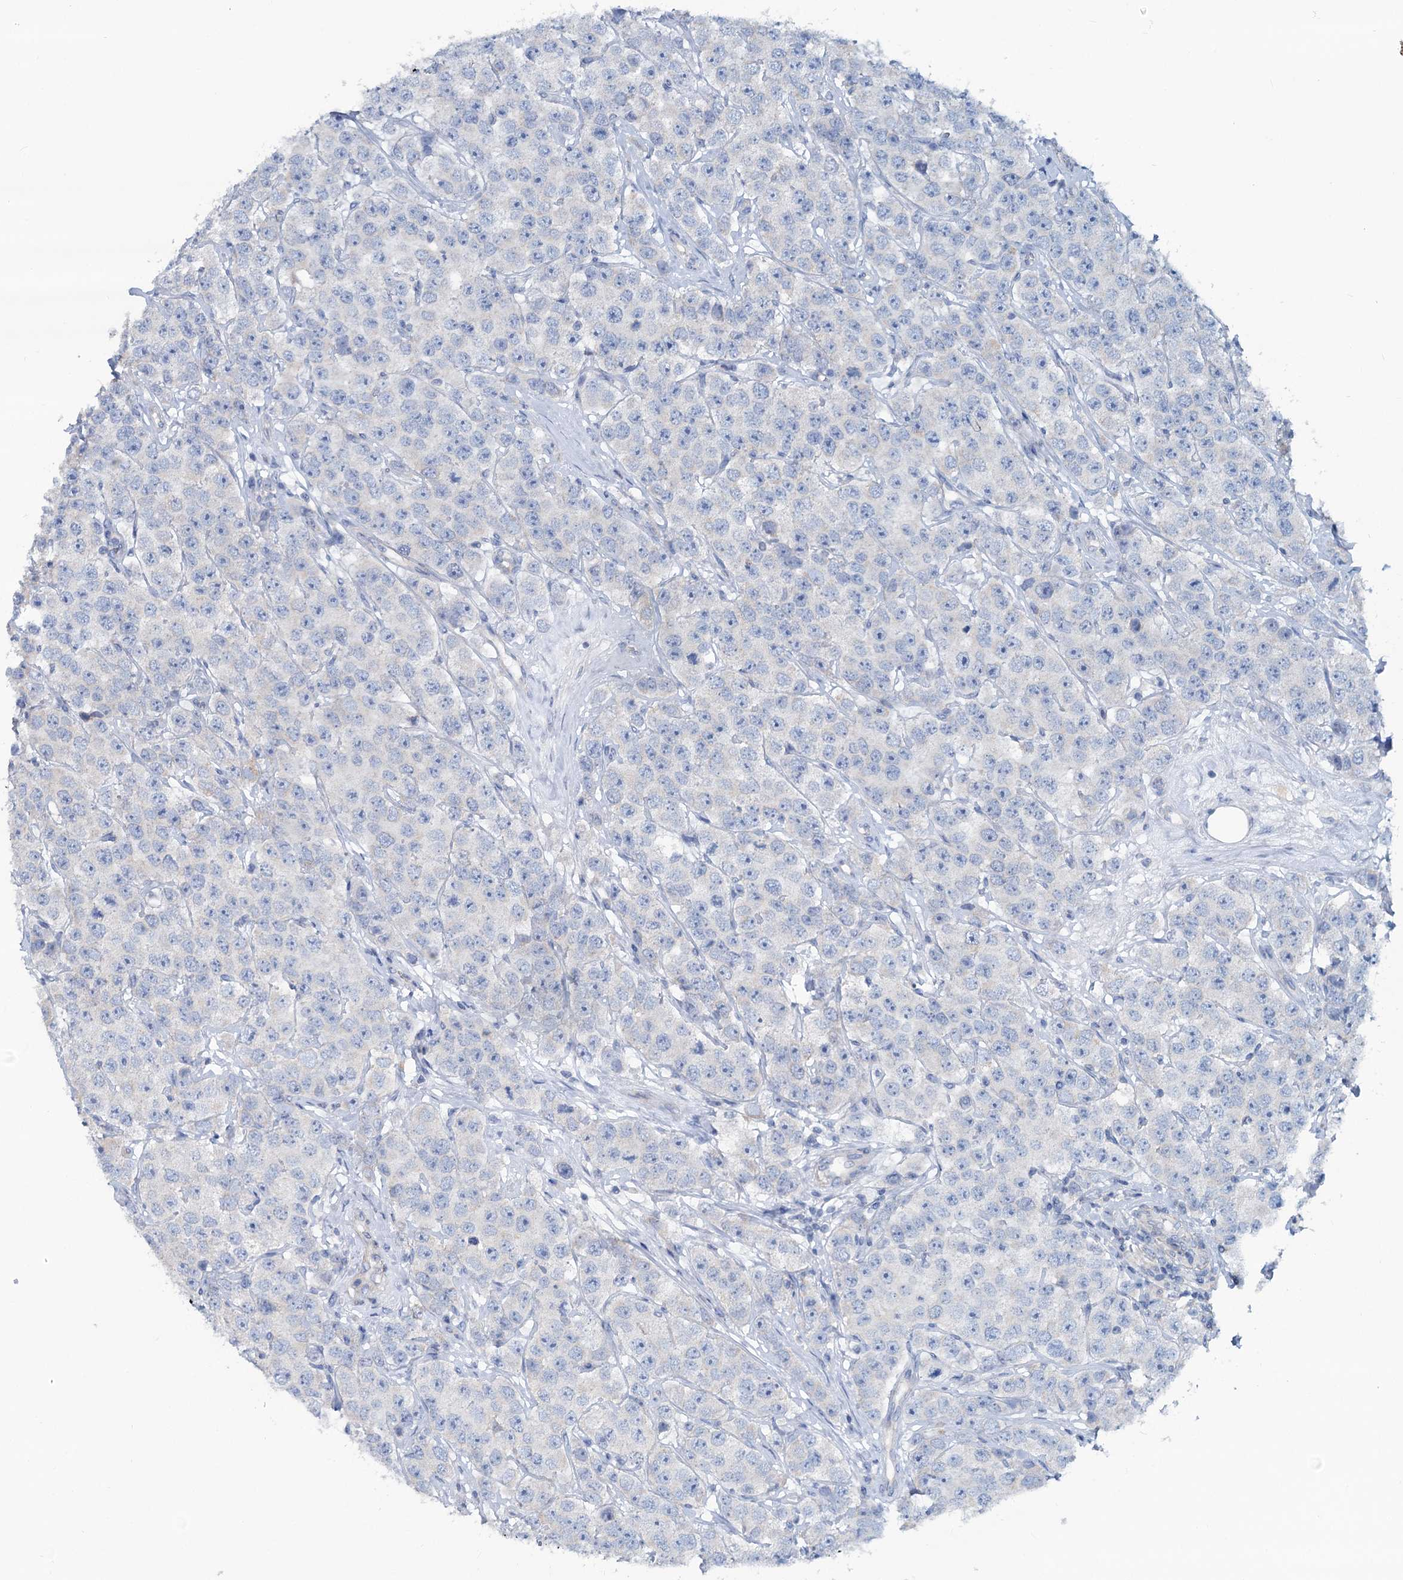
{"staining": {"intensity": "negative", "quantity": "none", "location": "none"}, "tissue": "testis cancer", "cell_type": "Tumor cells", "image_type": "cancer", "snomed": [{"axis": "morphology", "description": "Seminoma, NOS"}, {"axis": "topography", "description": "Testis"}], "caption": "Human testis cancer (seminoma) stained for a protein using IHC displays no expression in tumor cells.", "gene": "SLC1A3", "patient": {"sex": "male", "age": 28}}